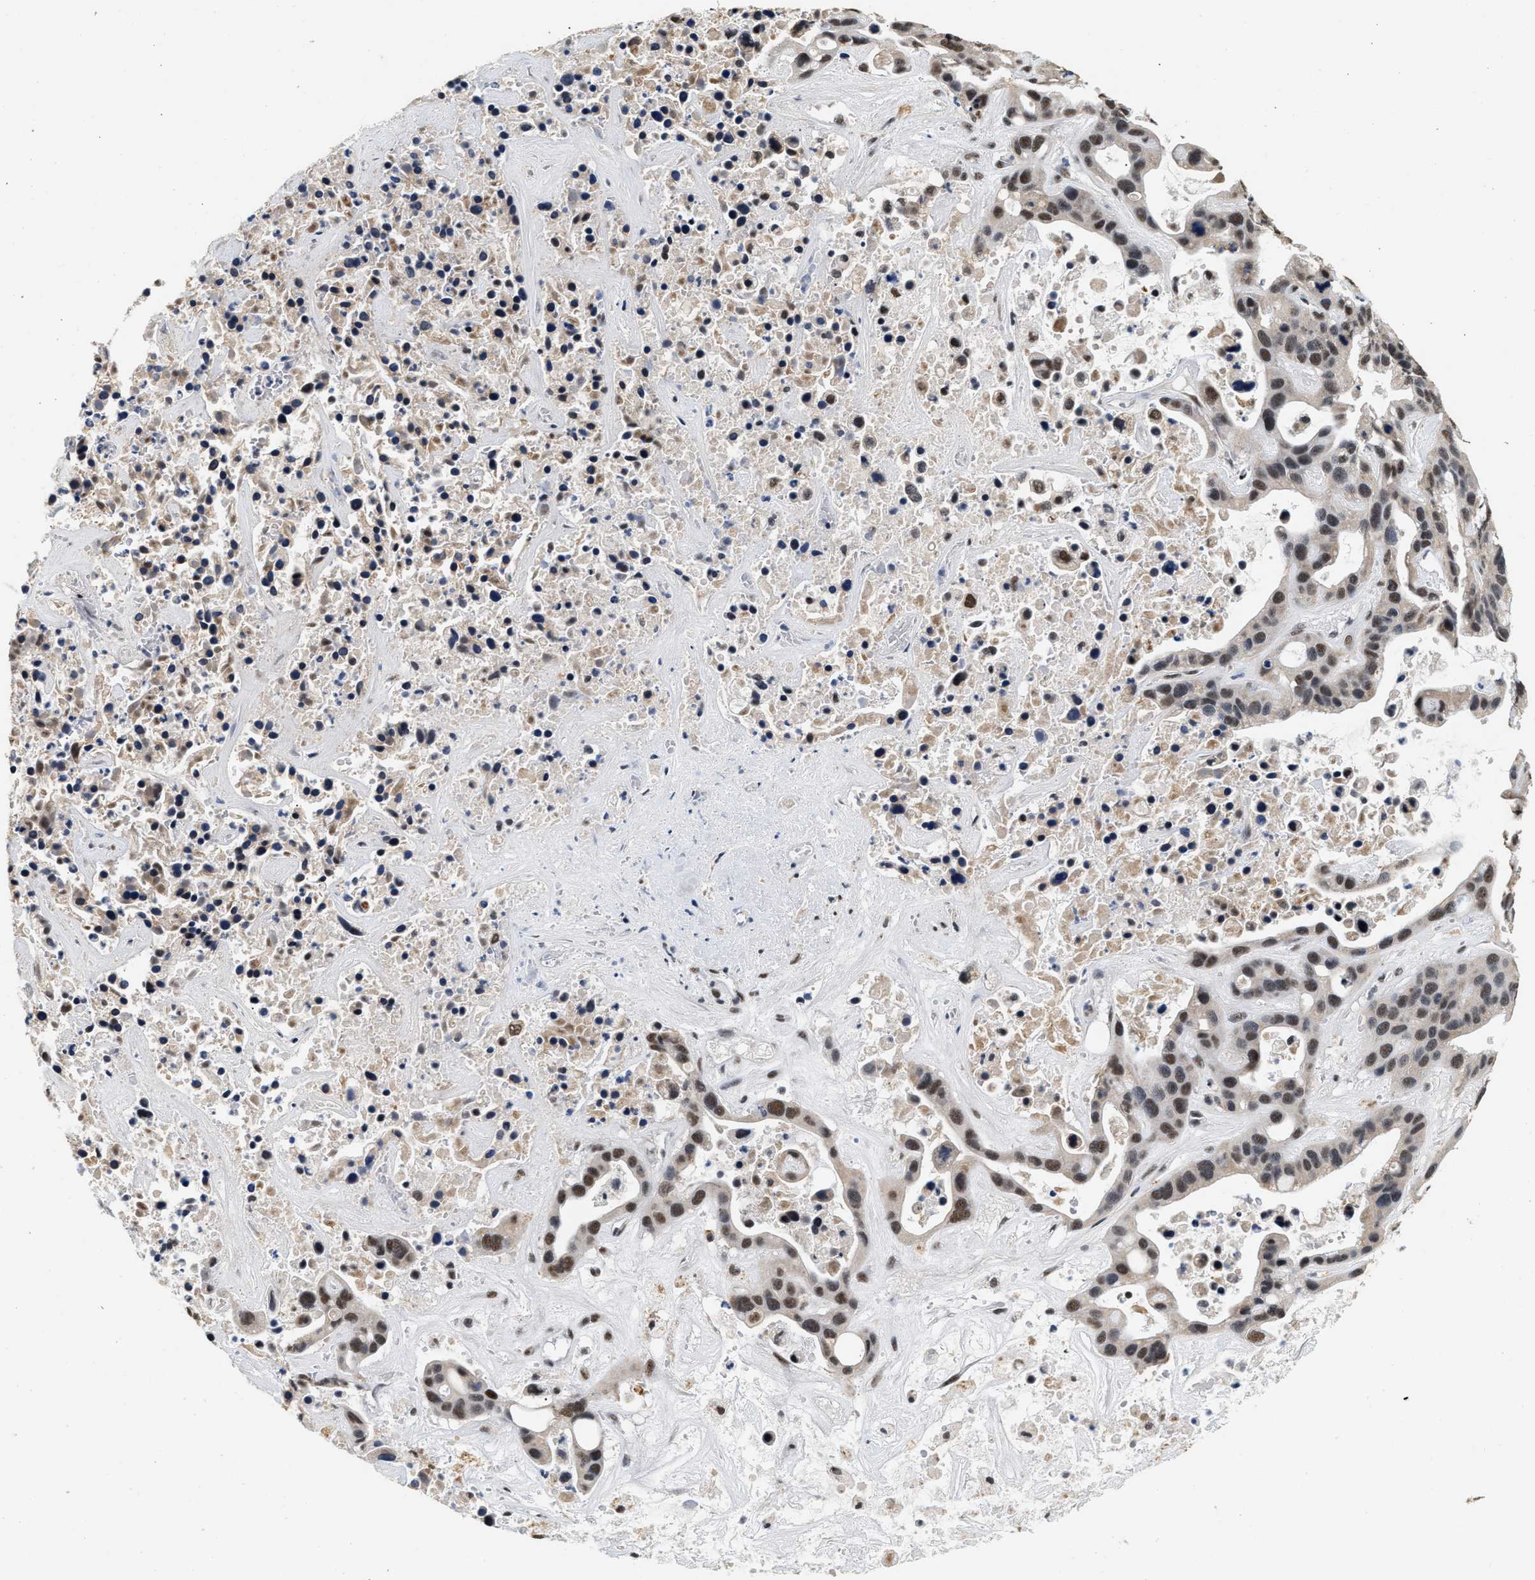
{"staining": {"intensity": "moderate", "quantity": ">75%", "location": "nuclear"}, "tissue": "liver cancer", "cell_type": "Tumor cells", "image_type": "cancer", "snomed": [{"axis": "morphology", "description": "Cholangiocarcinoma"}, {"axis": "topography", "description": "Liver"}], "caption": "Liver cholangiocarcinoma stained with immunohistochemistry exhibits moderate nuclear expression in approximately >75% of tumor cells.", "gene": "THOC1", "patient": {"sex": "female", "age": 65}}